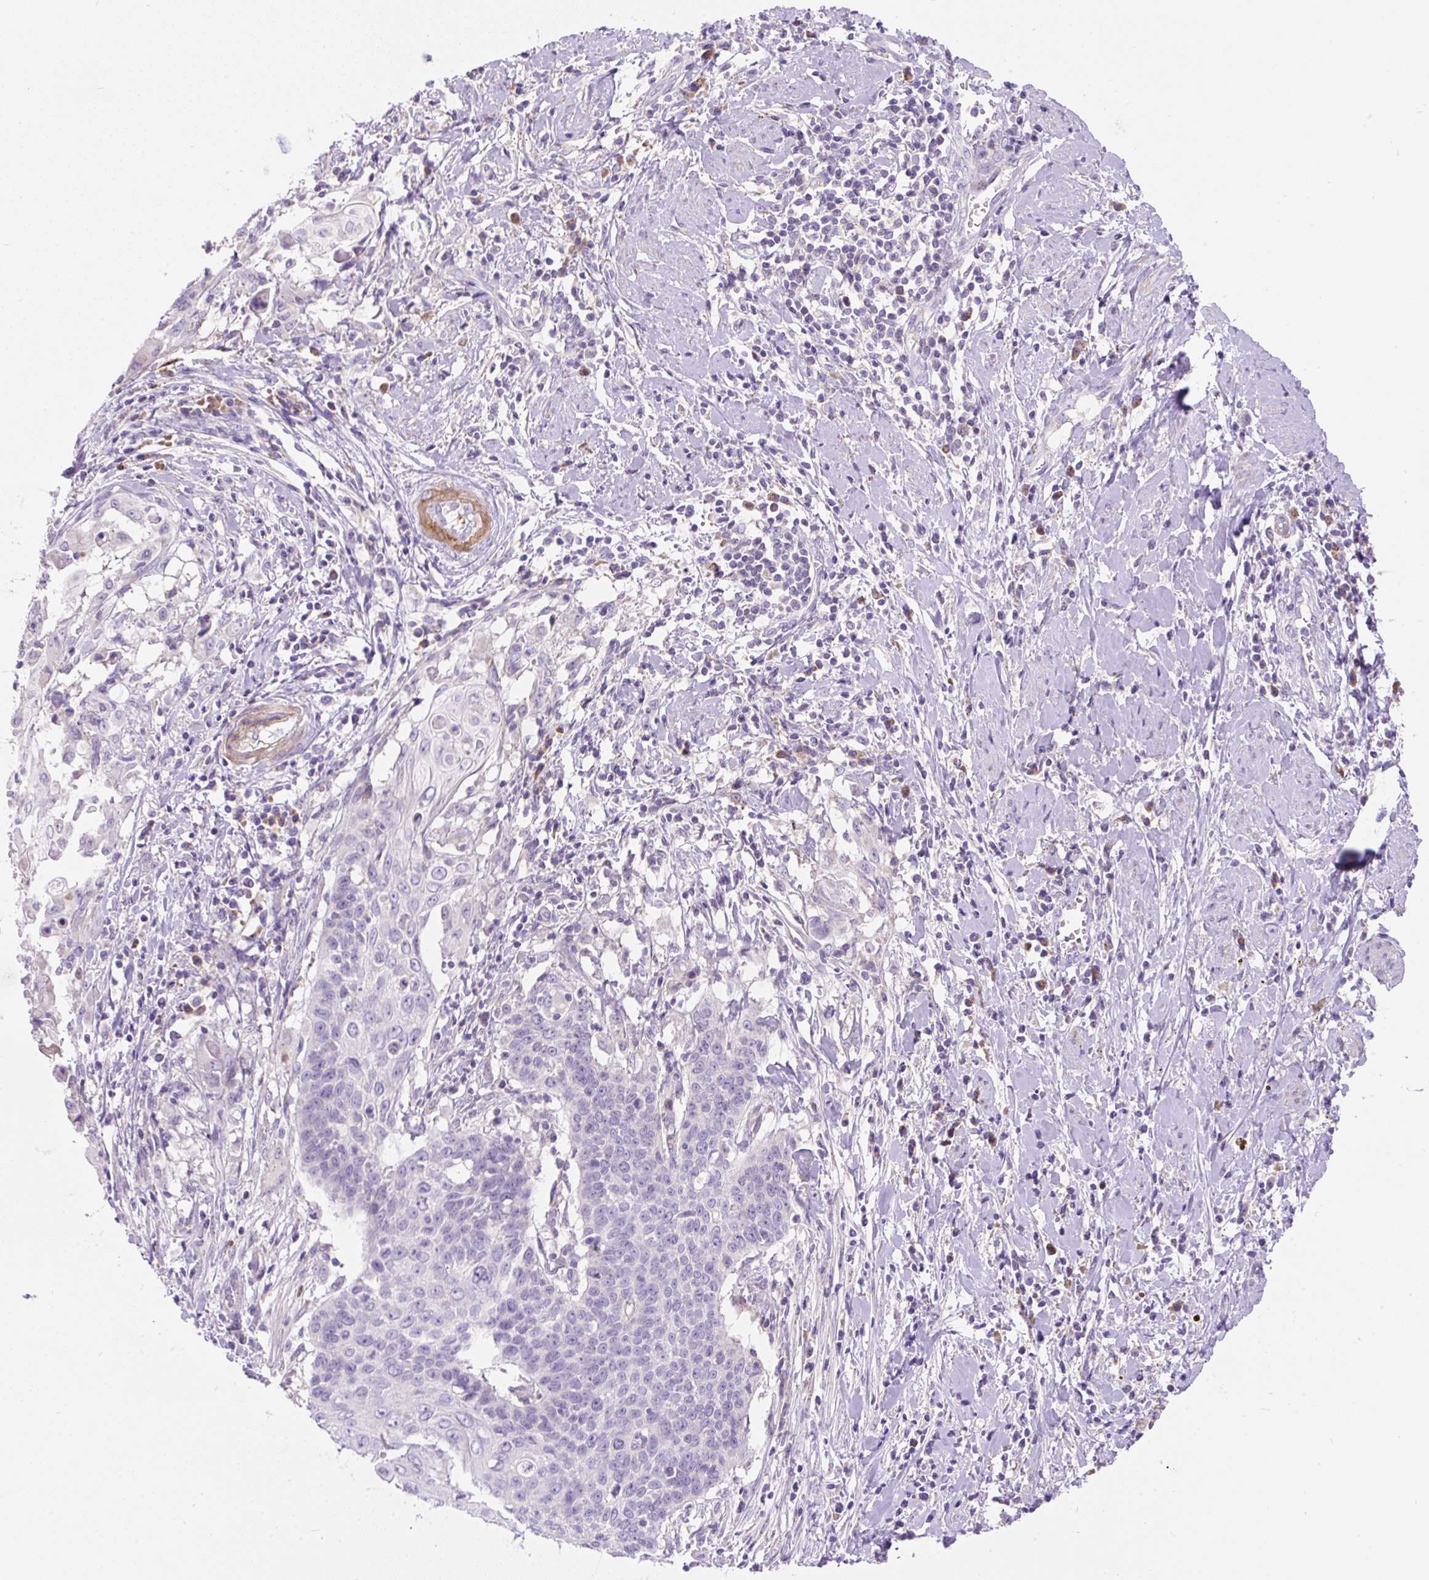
{"staining": {"intensity": "negative", "quantity": "none", "location": "none"}, "tissue": "cervical cancer", "cell_type": "Tumor cells", "image_type": "cancer", "snomed": [{"axis": "morphology", "description": "Squamous cell carcinoma, NOS"}, {"axis": "topography", "description": "Cervix"}], "caption": "This is an immunohistochemistry (IHC) photomicrograph of cervical cancer (squamous cell carcinoma). There is no staining in tumor cells.", "gene": "SUSD5", "patient": {"sex": "female", "age": 39}}